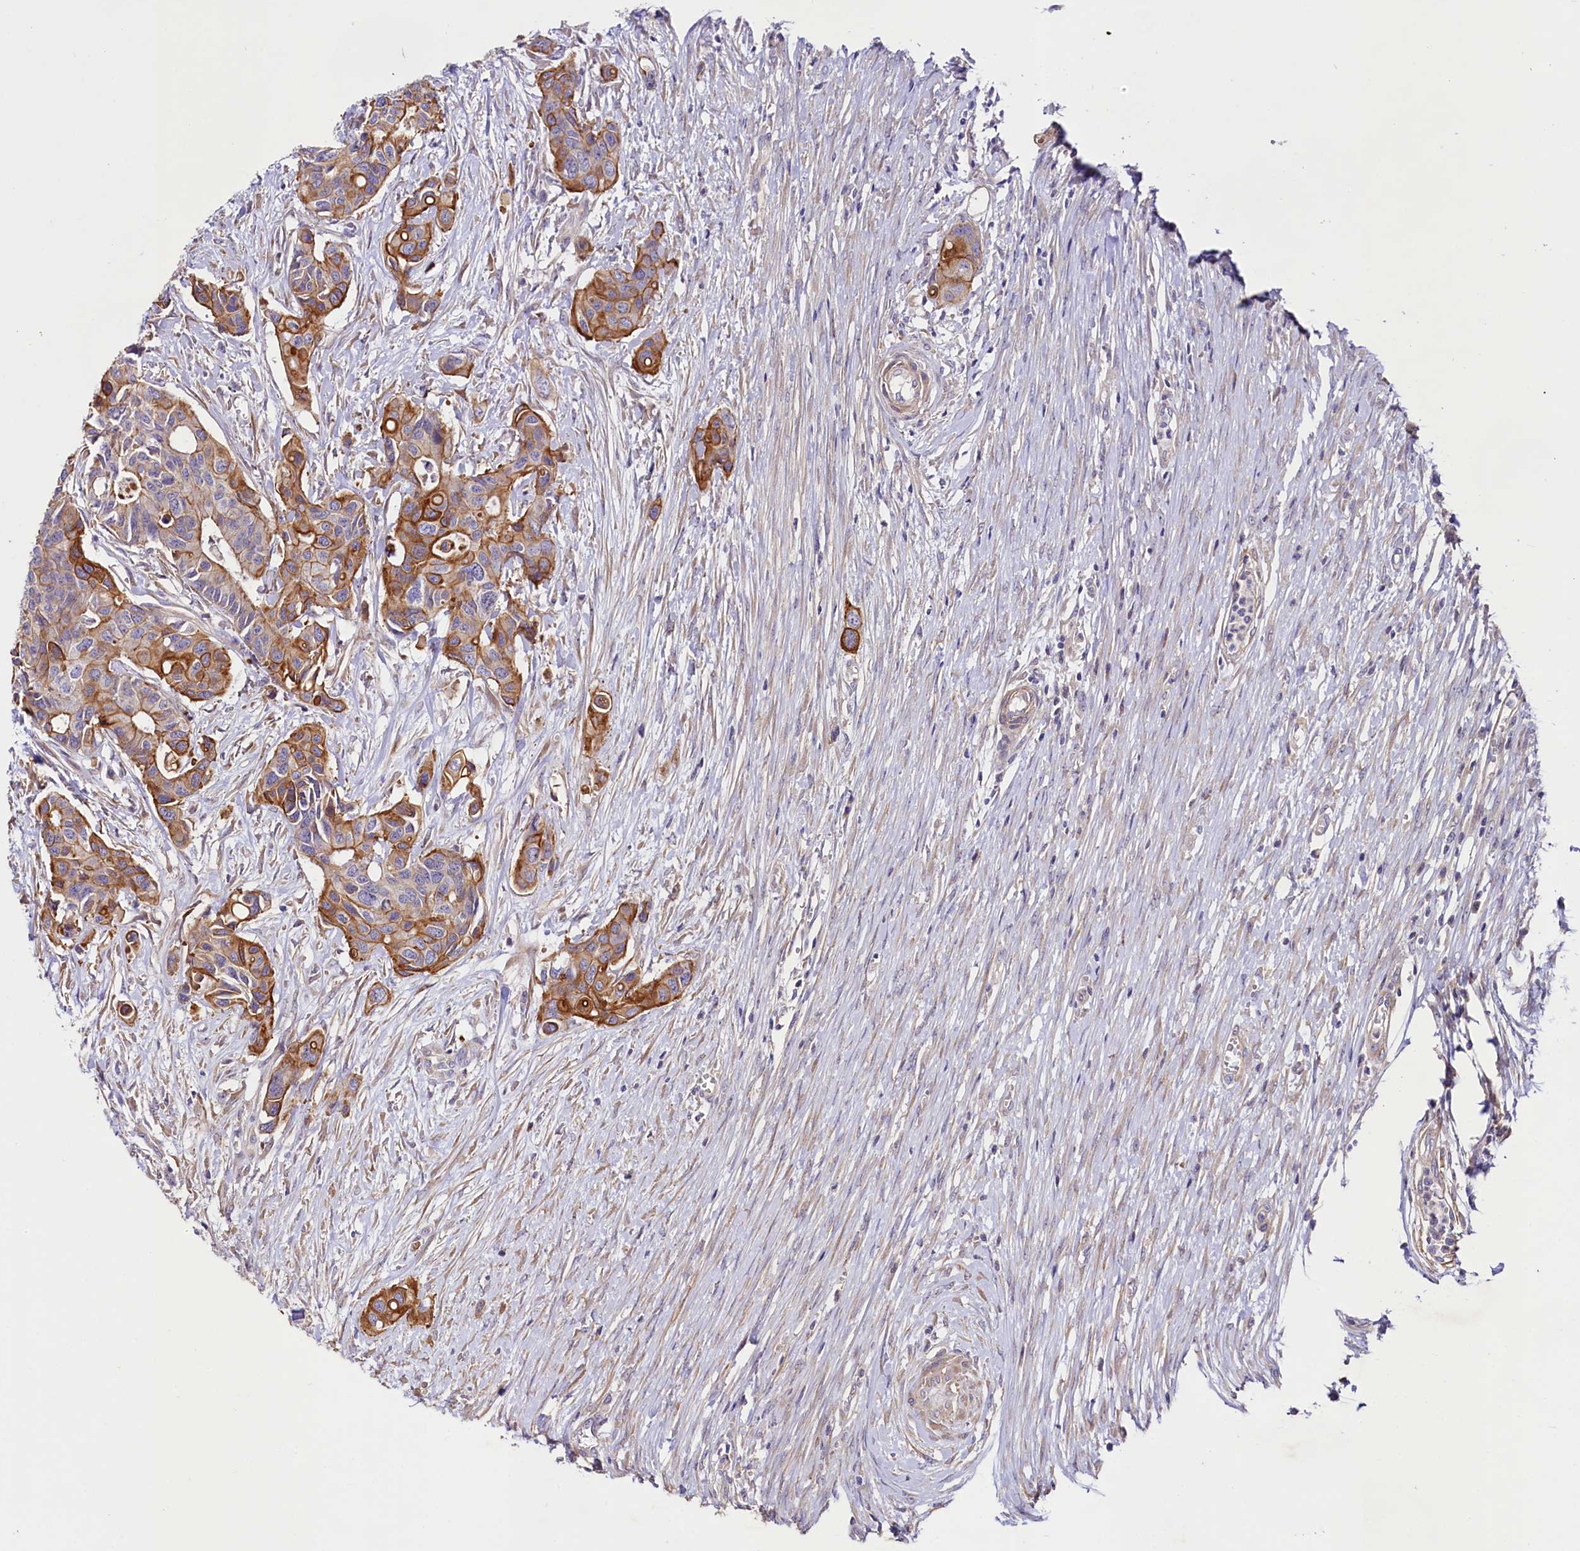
{"staining": {"intensity": "strong", "quantity": "25%-75%", "location": "cytoplasmic/membranous"}, "tissue": "colorectal cancer", "cell_type": "Tumor cells", "image_type": "cancer", "snomed": [{"axis": "morphology", "description": "Adenocarcinoma, NOS"}, {"axis": "topography", "description": "Colon"}], "caption": "Colorectal cancer stained with DAB immunohistochemistry reveals high levels of strong cytoplasmic/membranous expression in approximately 25%-75% of tumor cells.", "gene": "VPS11", "patient": {"sex": "male", "age": 77}}